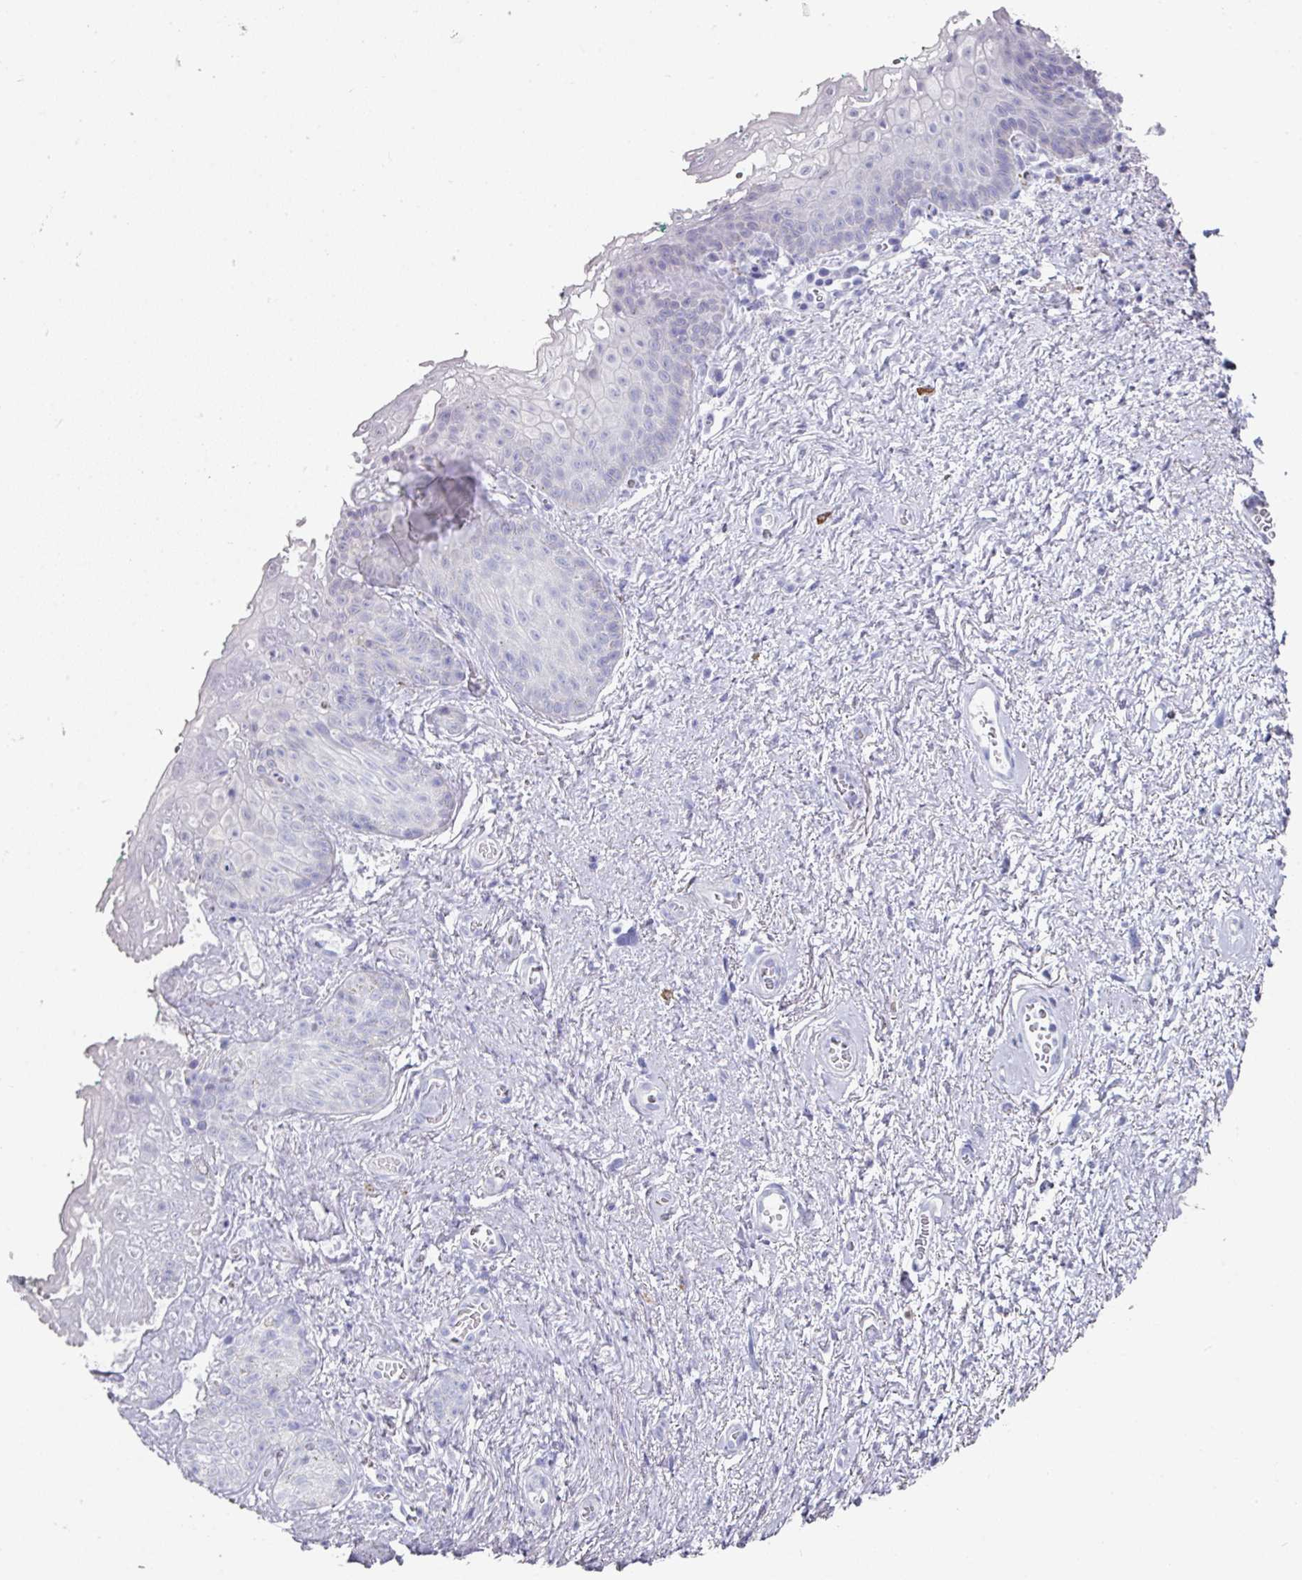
{"staining": {"intensity": "negative", "quantity": "none", "location": "none"}, "tissue": "vagina", "cell_type": "Squamous epithelial cells", "image_type": "normal", "snomed": [{"axis": "morphology", "description": "Normal tissue, NOS"}, {"axis": "topography", "description": "Vulva"}, {"axis": "topography", "description": "Vagina"}, {"axis": "topography", "description": "Peripheral nerve tissue"}], "caption": "This is a photomicrograph of immunohistochemistry staining of normal vagina, which shows no staining in squamous epithelial cells.", "gene": "SETBP1", "patient": {"sex": "female", "age": 66}}